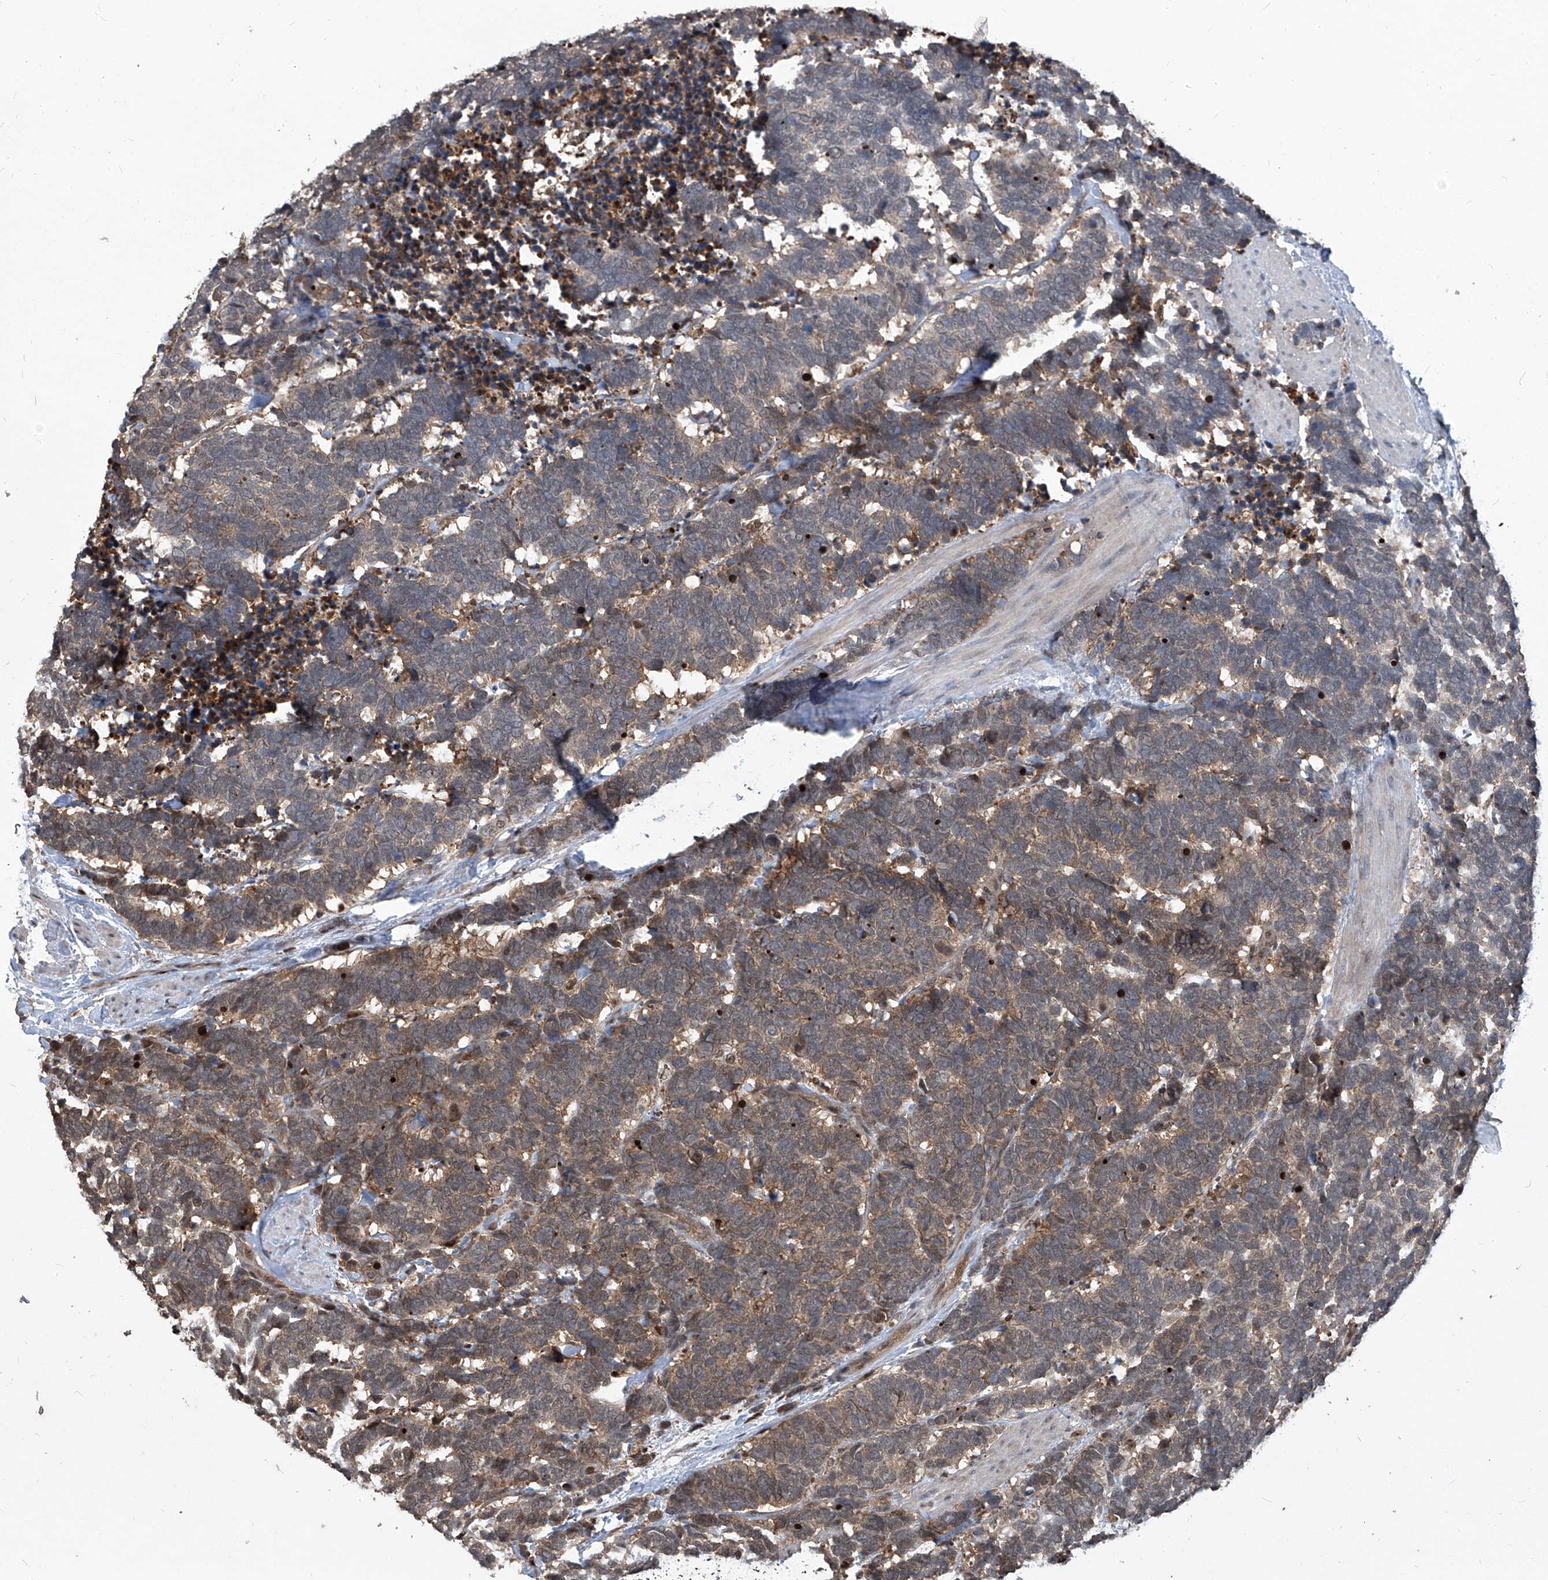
{"staining": {"intensity": "moderate", "quantity": ">75%", "location": "cytoplasmic/membranous"}, "tissue": "carcinoid", "cell_type": "Tumor cells", "image_type": "cancer", "snomed": [{"axis": "morphology", "description": "Carcinoma, NOS"}, {"axis": "morphology", "description": "Carcinoid, malignant, NOS"}, {"axis": "topography", "description": "Urinary bladder"}], "caption": "The immunohistochemical stain labels moderate cytoplasmic/membranous staining in tumor cells of carcinoid tissue.", "gene": "PSMB1", "patient": {"sex": "male", "age": 57}}